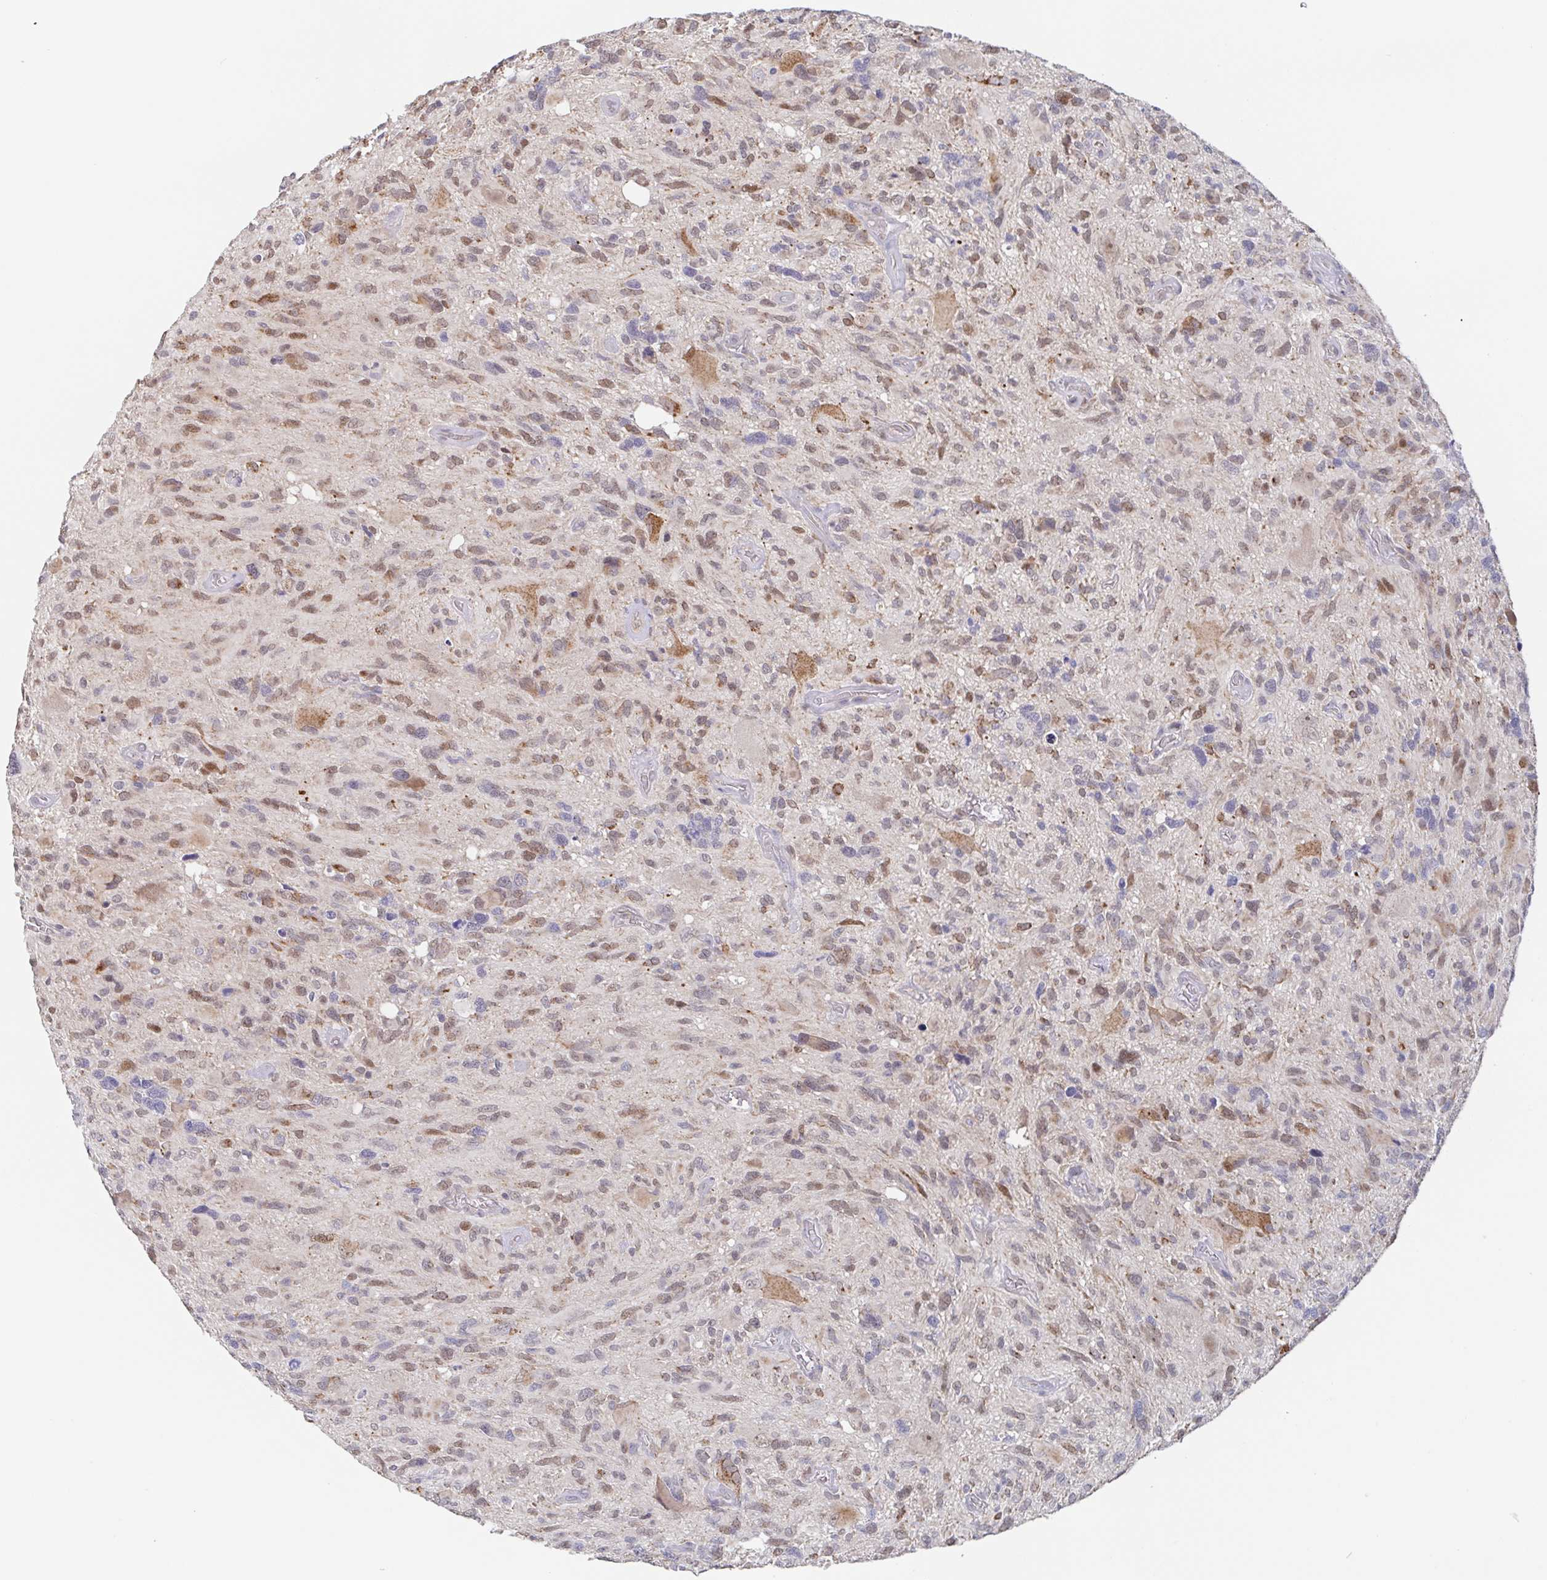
{"staining": {"intensity": "weak", "quantity": "25%-75%", "location": "cytoplasmic/membranous,nuclear"}, "tissue": "glioma", "cell_type": "Tumor cells", "image_type": "cancer", "snomed": [{"axis": "morphology", "description": "Glioma, malignant, High grade"}, {"axis": "topography", "description": "Brain"}], "caption": "Immunohistochemistry (IHC) micrograph of human malignant glioma (high-grade) stained for a protein (brown), which demonstrates low levels of weak cytoplasmic/membranous and nuclear expression in approximately 25%-75% of tumor cells.", "gene": "POU2F3", "patient": {"sex": "male", "age": 49}}